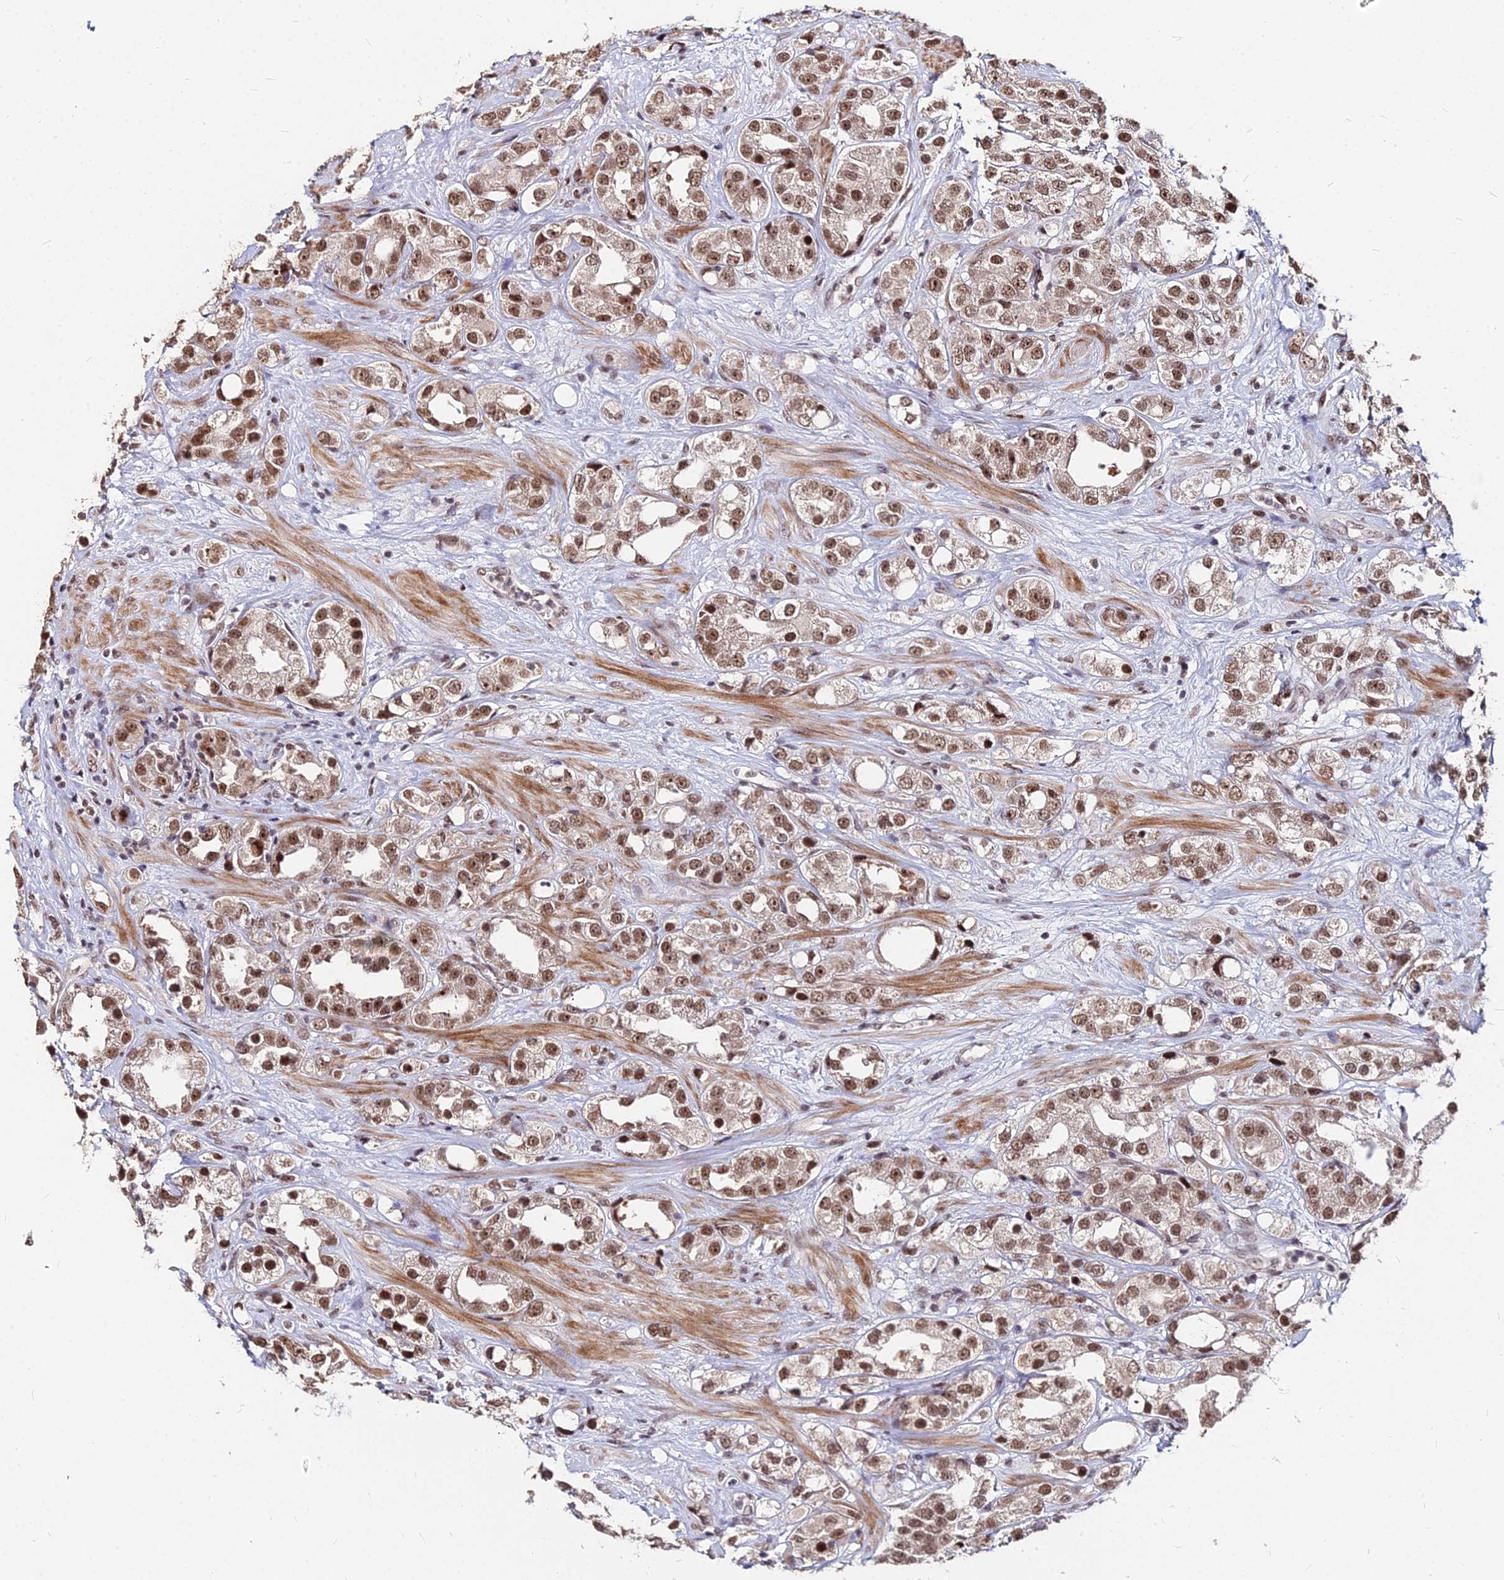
{"staining": {"intensity": "moderate", "quantity": ">75%", "location": "nuclear"}, "tissue": "prostate cancer", "cell_type": "Tumor cells", "image_type": "cancer", "snomed": [{"axis": "morphology", "description": "Adenocarcinoma, NOS"}, {"axis": "topography", "description": "Prostate"}], "caption": "Prostate cancer (adenocarcinoma) stained with a brown dye reveals moderate nuclear positive expression in approximately >75% of tumor cells.", "gene": "ZBED4", "patient": {"sex": "male", "age": 79}}